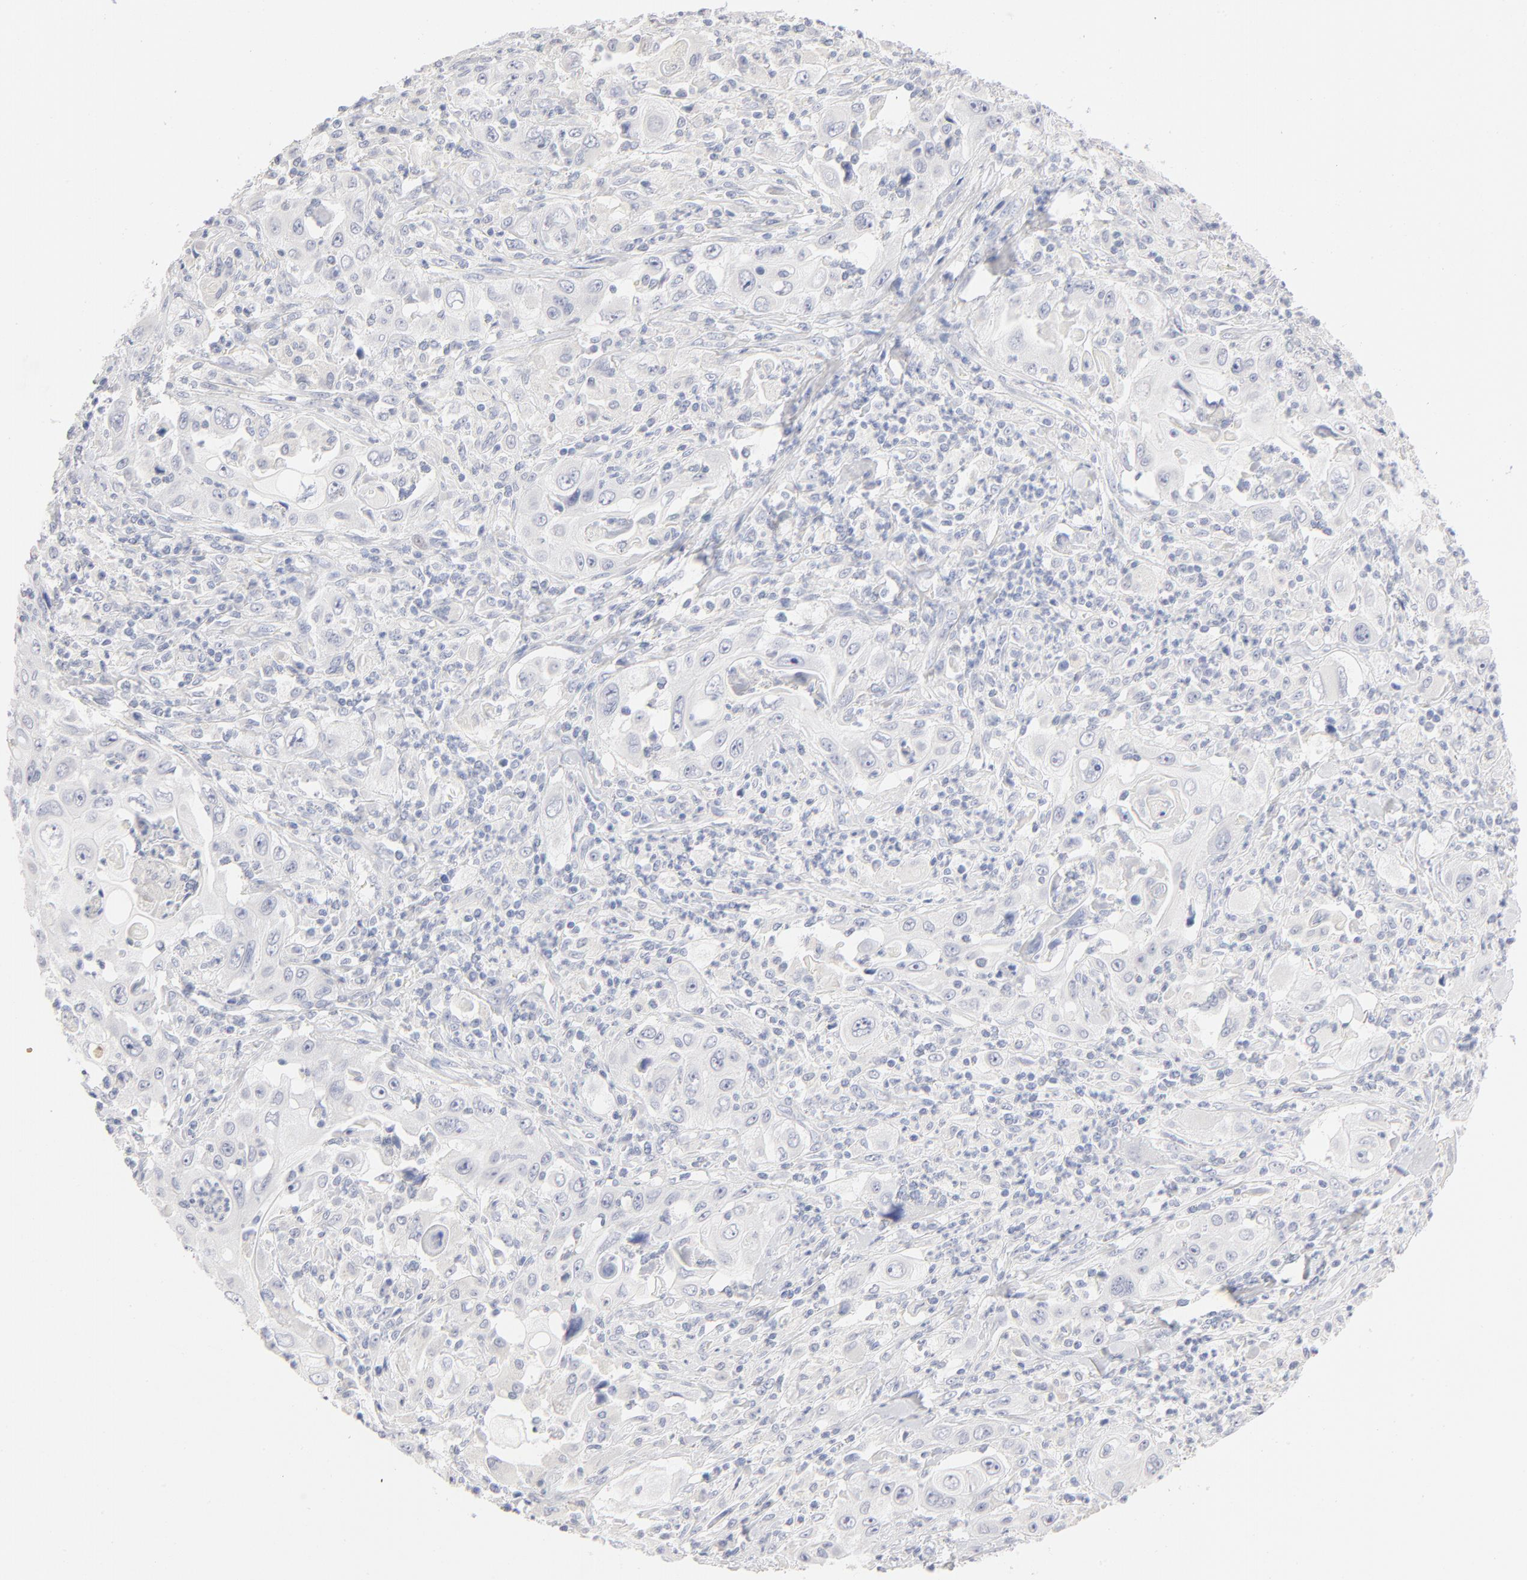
{"staining": {"intensity": "negative", "quantity": "none", "location": "none"}, "tissue": "pancreatic cancer", "cell_type": "Tumor cells", "image_type": "cancer", "snomed": [{"axis": "morphology", "description": "Adenocarcinoma, NOS"}, {"axis": "topography", "description": "Pancreas"}], "caption": "Micrograph shows no significant protein positivity in tumor cells of adenocarcinoma (pancreatic).", "gene": "ONECUT1", "patient": {"sex": "male", "age": 70}}